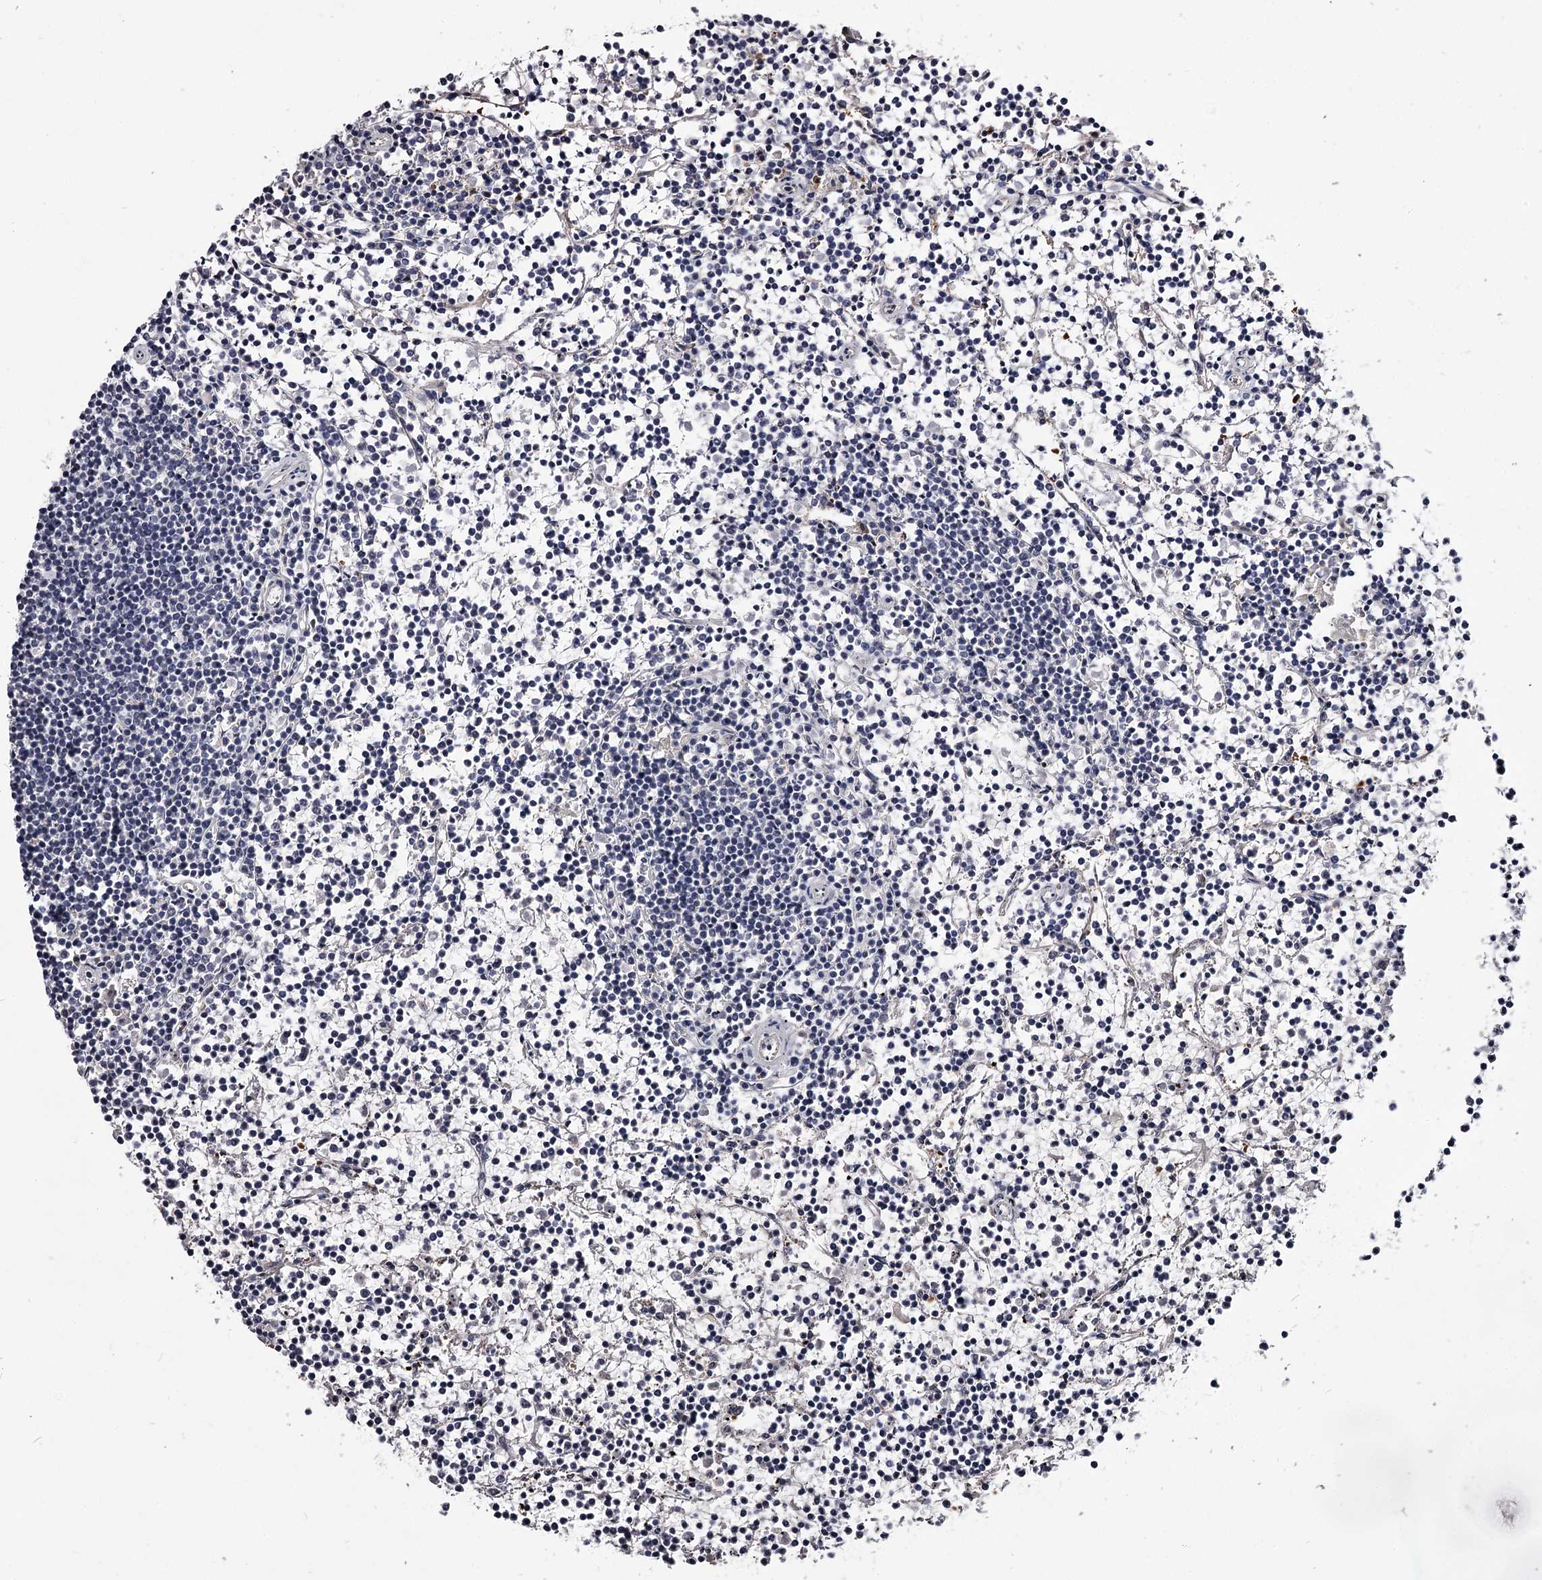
{"staining": {"intensity": "negative", "quantity": "none", "location": "none"}, "tissue": "lymphoma", "cell_type": "Tumor cells", "image_type": "cancer", "snomed": [{"axis": "morphology", "description": "Malignant lymphoma, non-Hodgkin's type, Low grade"}, {"axis": "topography", "description": "Spleen"}], "caption": "Lymphoma was stained to show a protein in brown. There is no significant staining in tumor cells. (DAB (3,3'-diaminobenzidine) immunohistochemistry (IHC) with hematoxylin counter stain).", "gene": "GSTO1", "patient": {"sex": "female", "age": 19}}